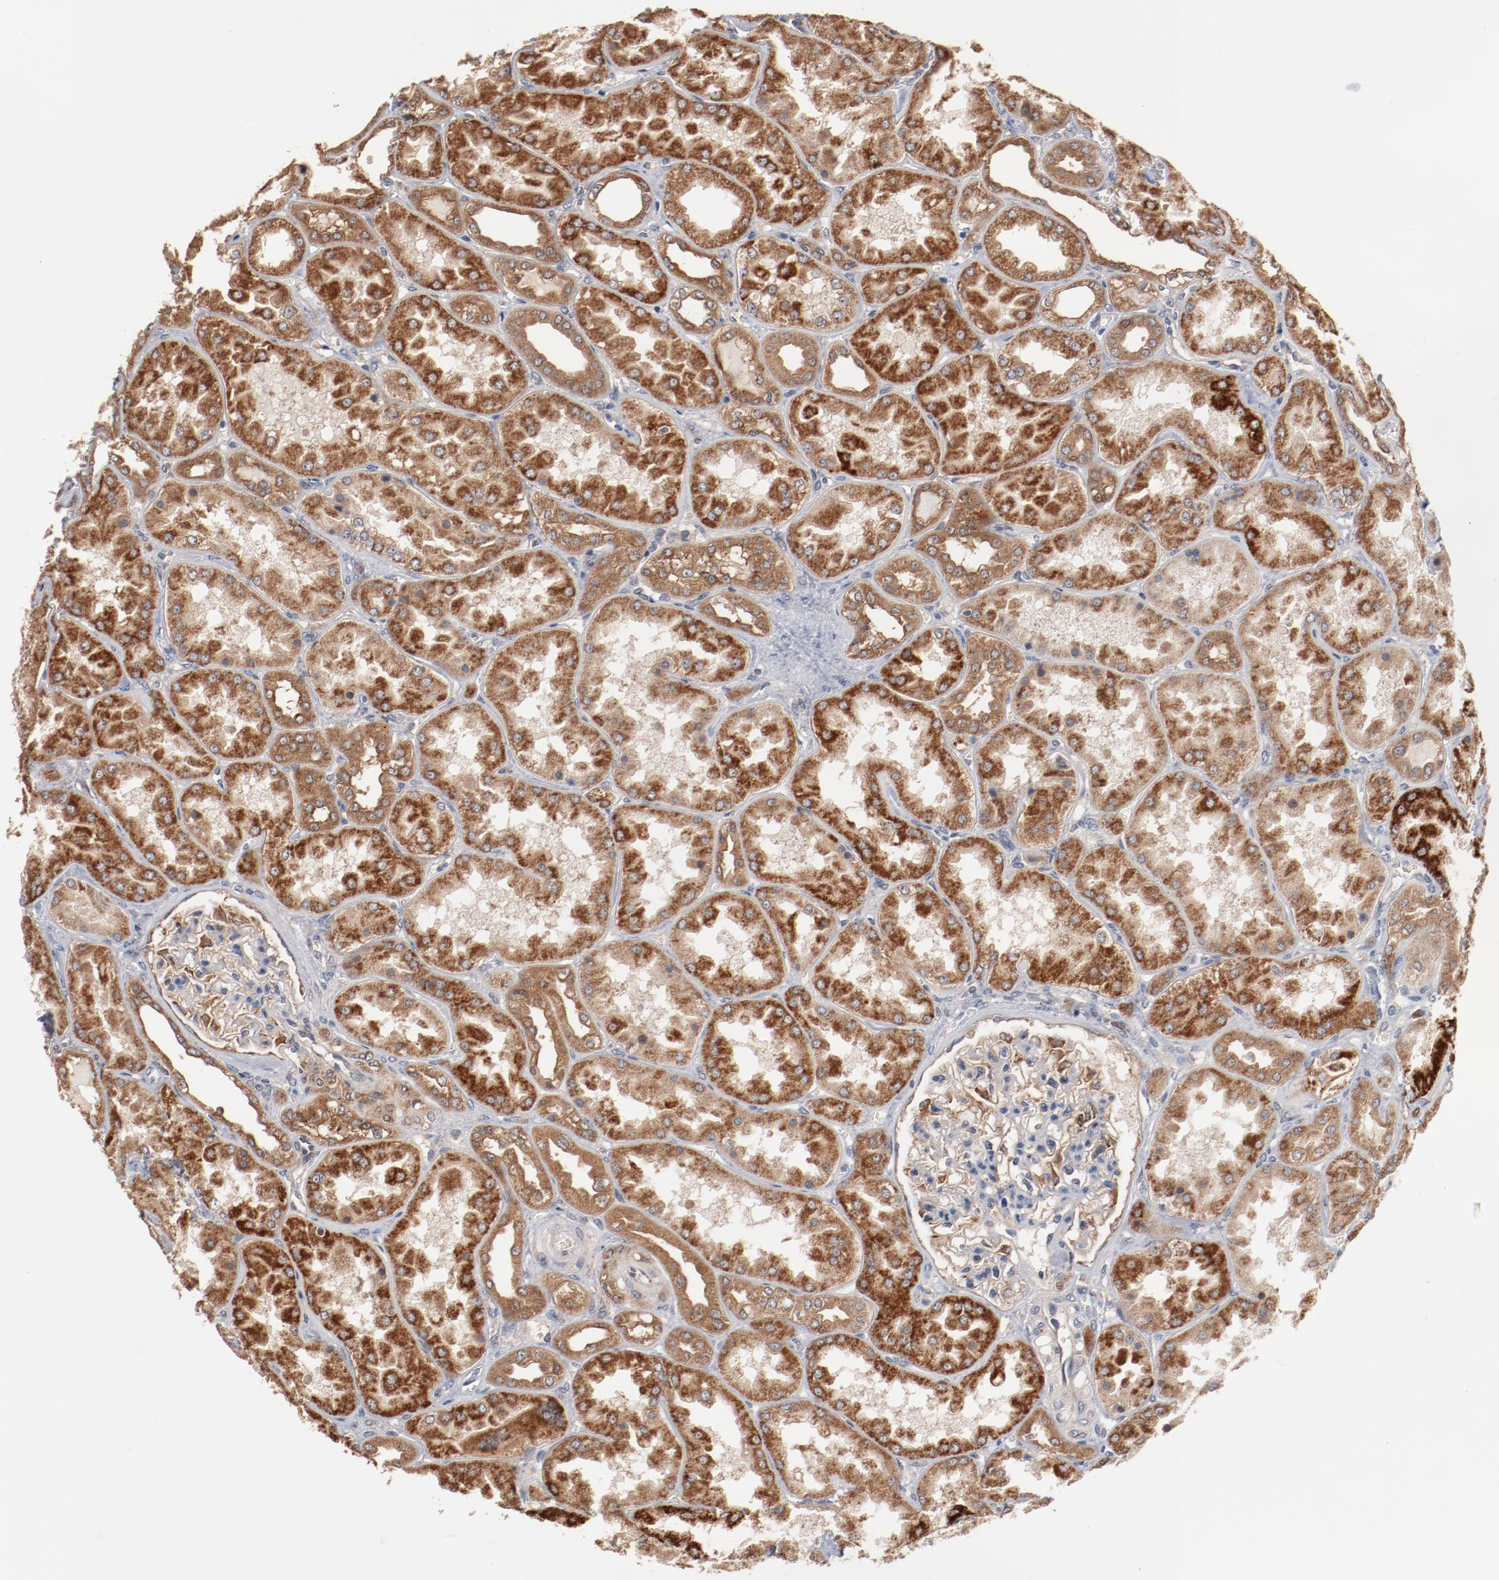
{"staining": {"intensity": "weak", "quantity": "<25%", "location": "cytoplasmic/membranous"}, "tissue": "kidney", "cell_type": "Cells in glomeruli", "image_type": "normal", "snomed": [{"axis": "morphology", "description": "Normal tissue, NOS"}, {"axis": "topography", "description": "Kidney"}], "caption": "IHC image of normal human kidney stained for a protein (brown), which shows no positivity in cells in glomeruli. (Stains: DAB IHC with hematoxylin counter stain, Microscopy: brightfield microscopy at high magnification).", "gene": "RNASE11", "patient": {"sex": "female", "age": 56}}